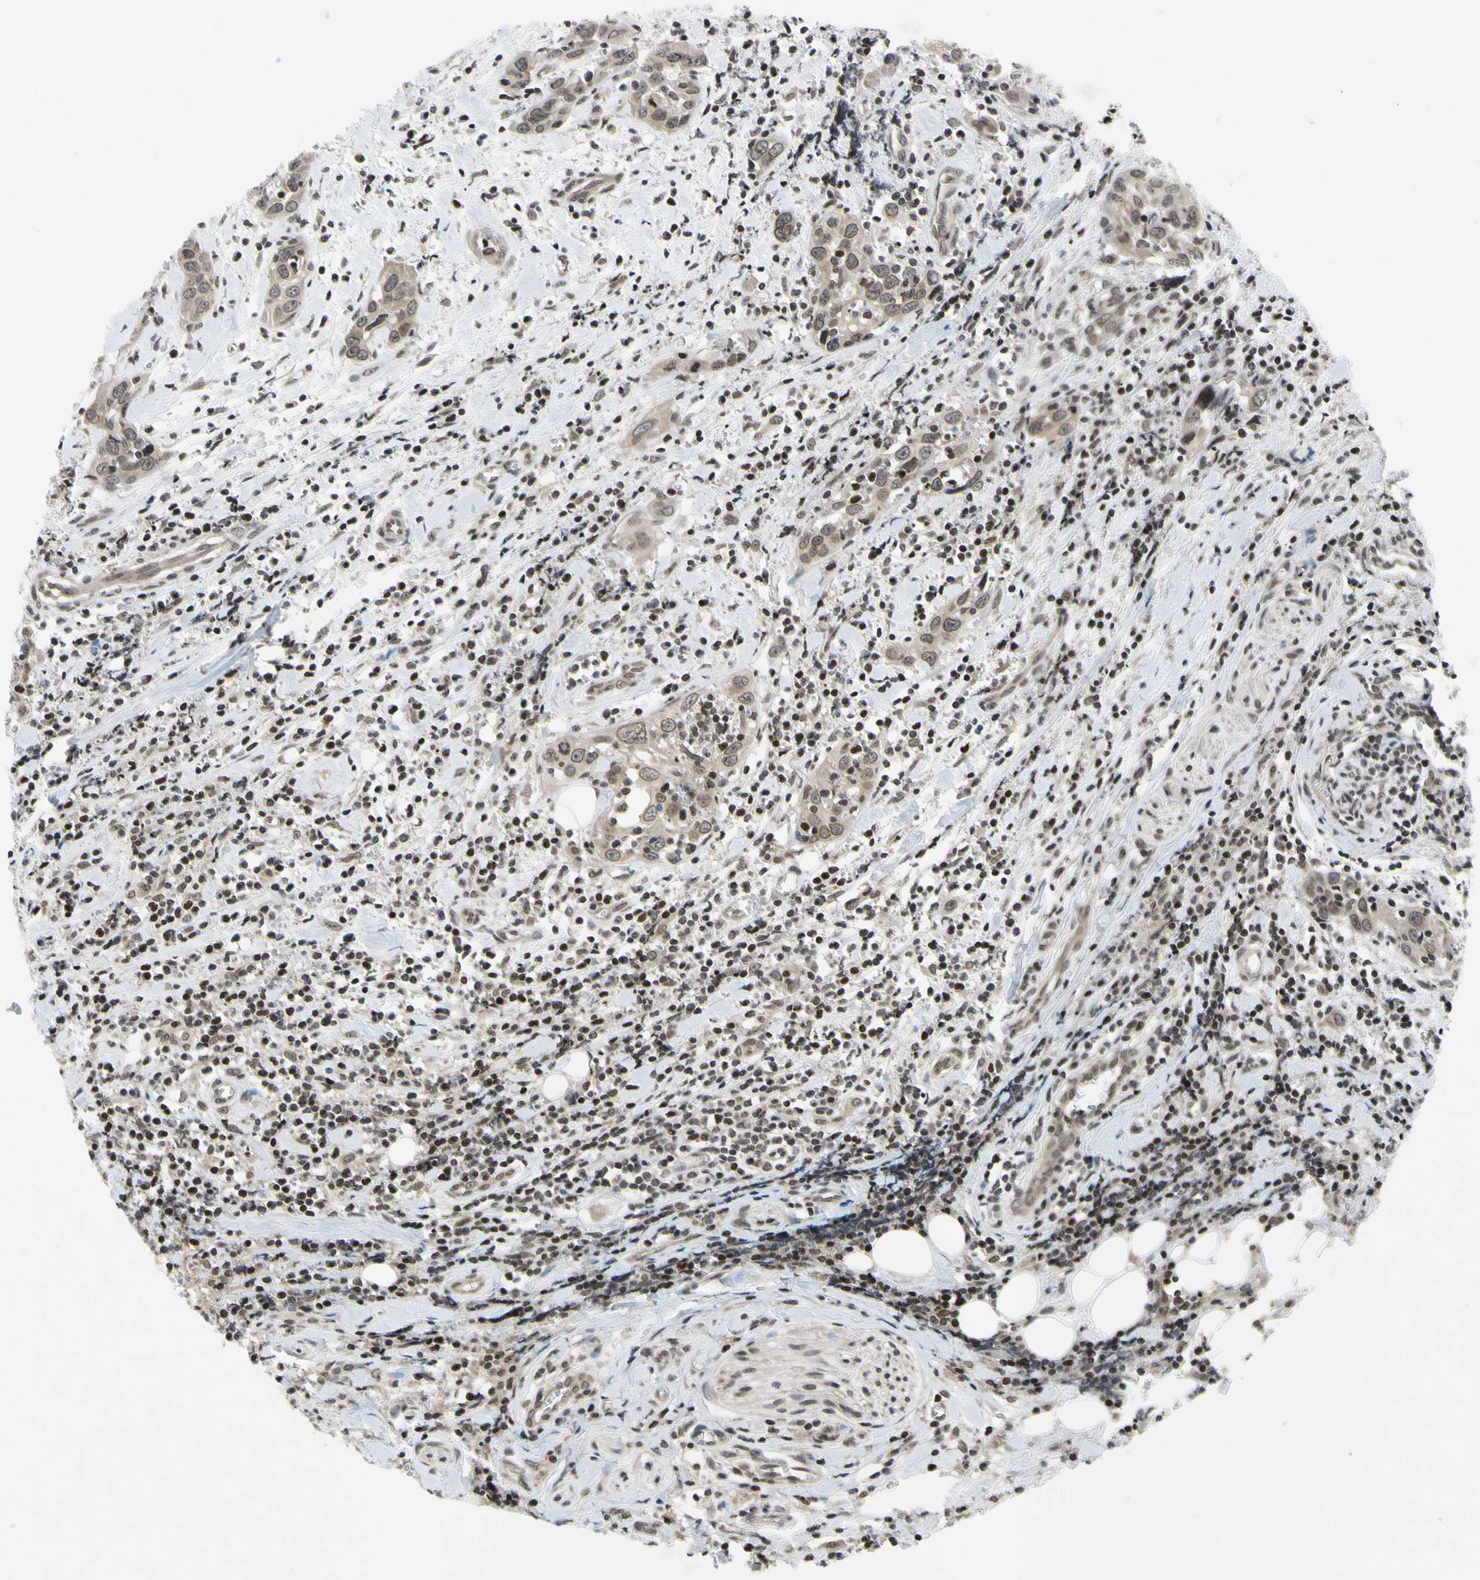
{"staining": {"intensity": "weak", "quantity": "25%-75%", "location": "cytoplasmic/membranous,nuclear"}, "tissue": "head and neck cancer", "cell_type": "Tumor cells", "image_type": "cancer", "snomed": [{"axis": "morphology", "description": "Squamous cell carcinoma, NOS"}, {"axis": "topography", "description": "Oral tissue"}, {"axis": "topography", "description": "Head-Neck"}], "caption": "Tumor cells exhibit weak cytoplasmic/membranous and nuclear staining in about 25%-75% of cells in head and neck cancer.", "gene": "XPO1", "patient": {"sex": "female", "age": 50}}